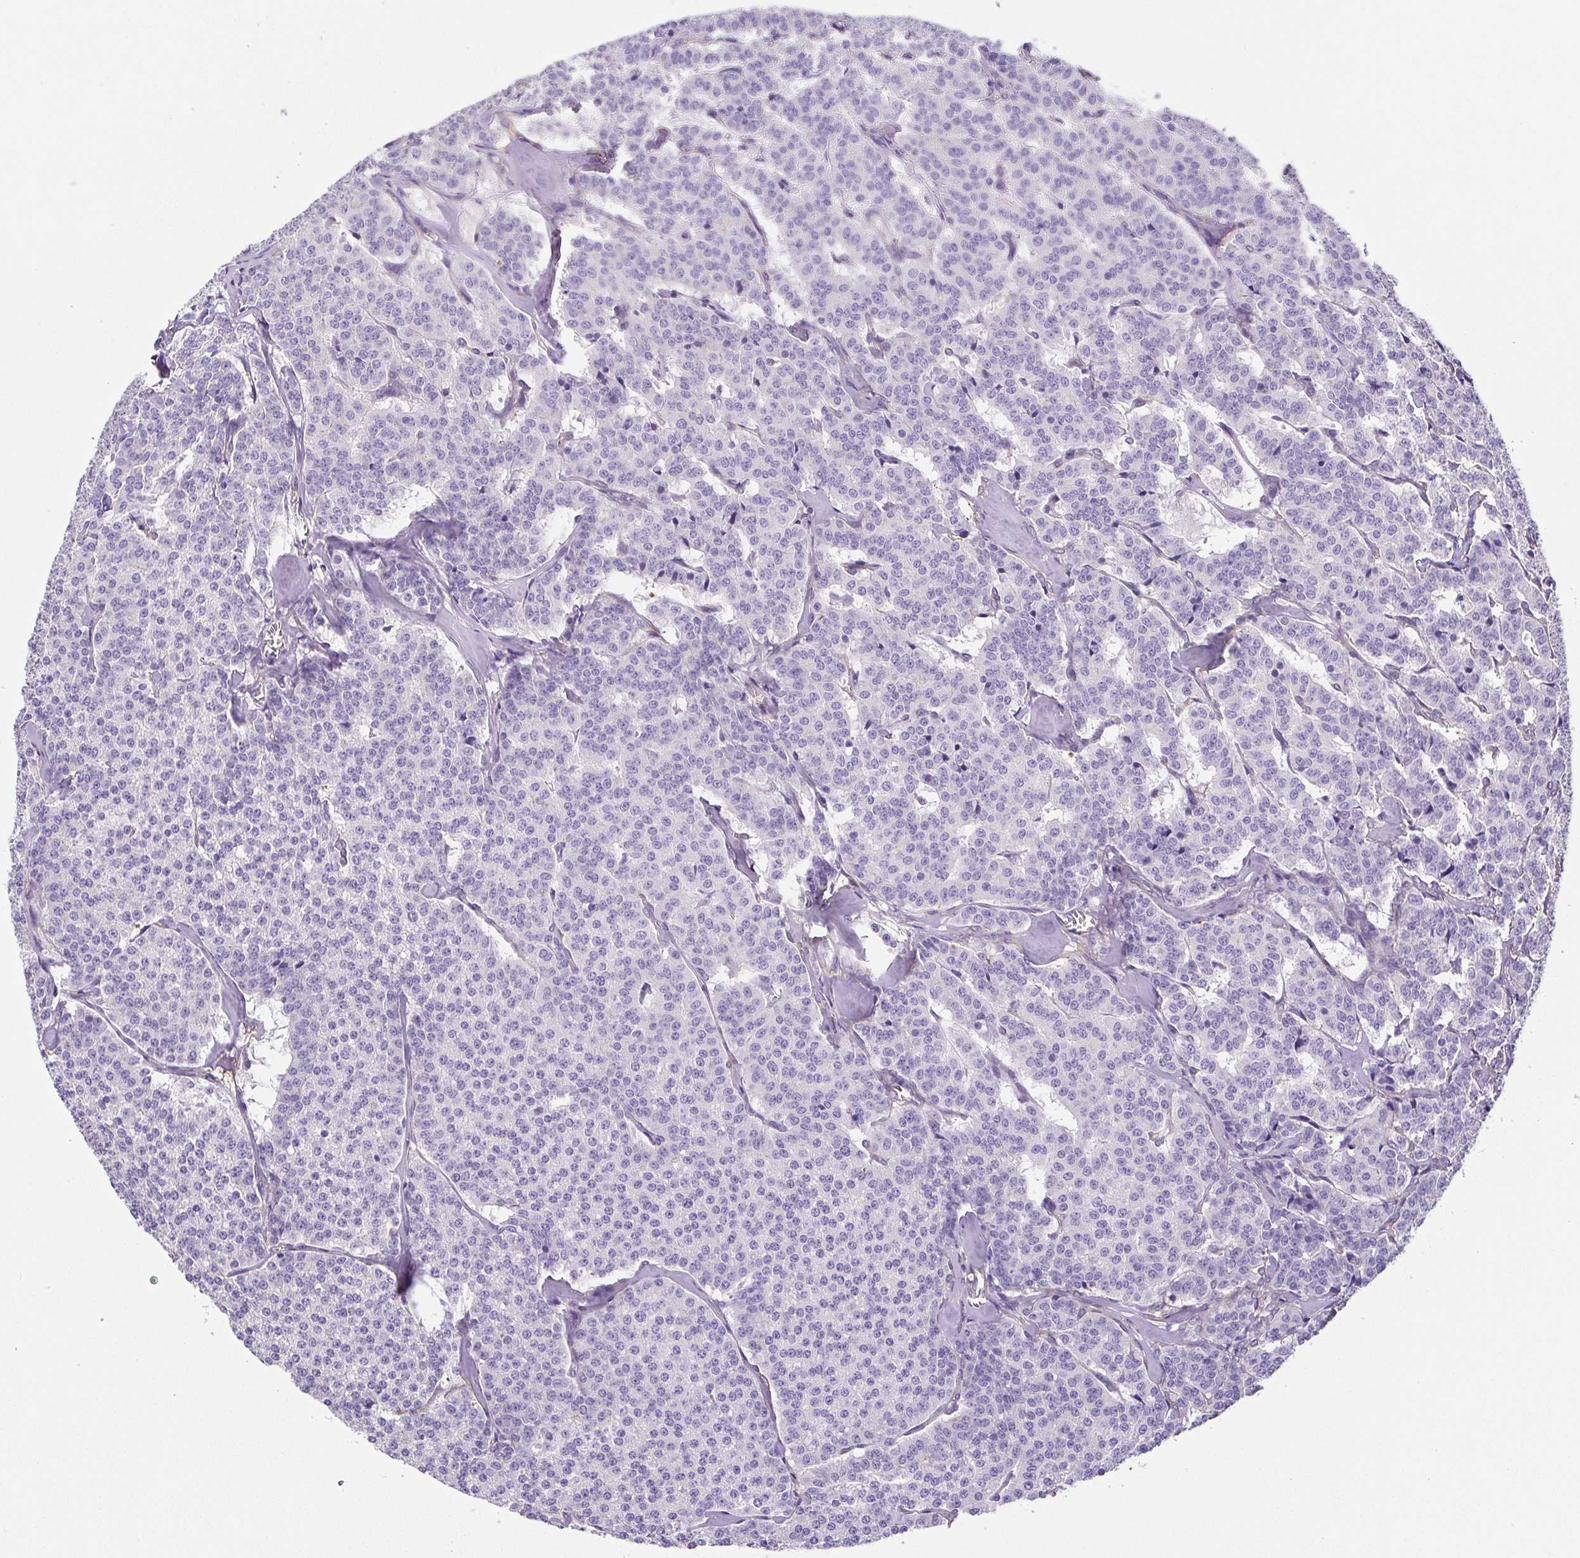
{"staining": {"intensity": "negative", "quantity": "none", "location": "none"}, "tissue": "carcinoid", "cell_type": "Tumor cells", "image_type": "cancer", "snomed": [{"axis": "morphology", "description": "Normal tissue, NOS"}, {"axis": "morphology", "description": "Carcinoid, malignant, NOS"}, {"axis": "topography", "description": "Lung"}], "caption": "Tumor cells show no significant protein positivity in malignant carcinoid.", "gene": "MYL6", "patient": {"sex": "female", "age": 46}}